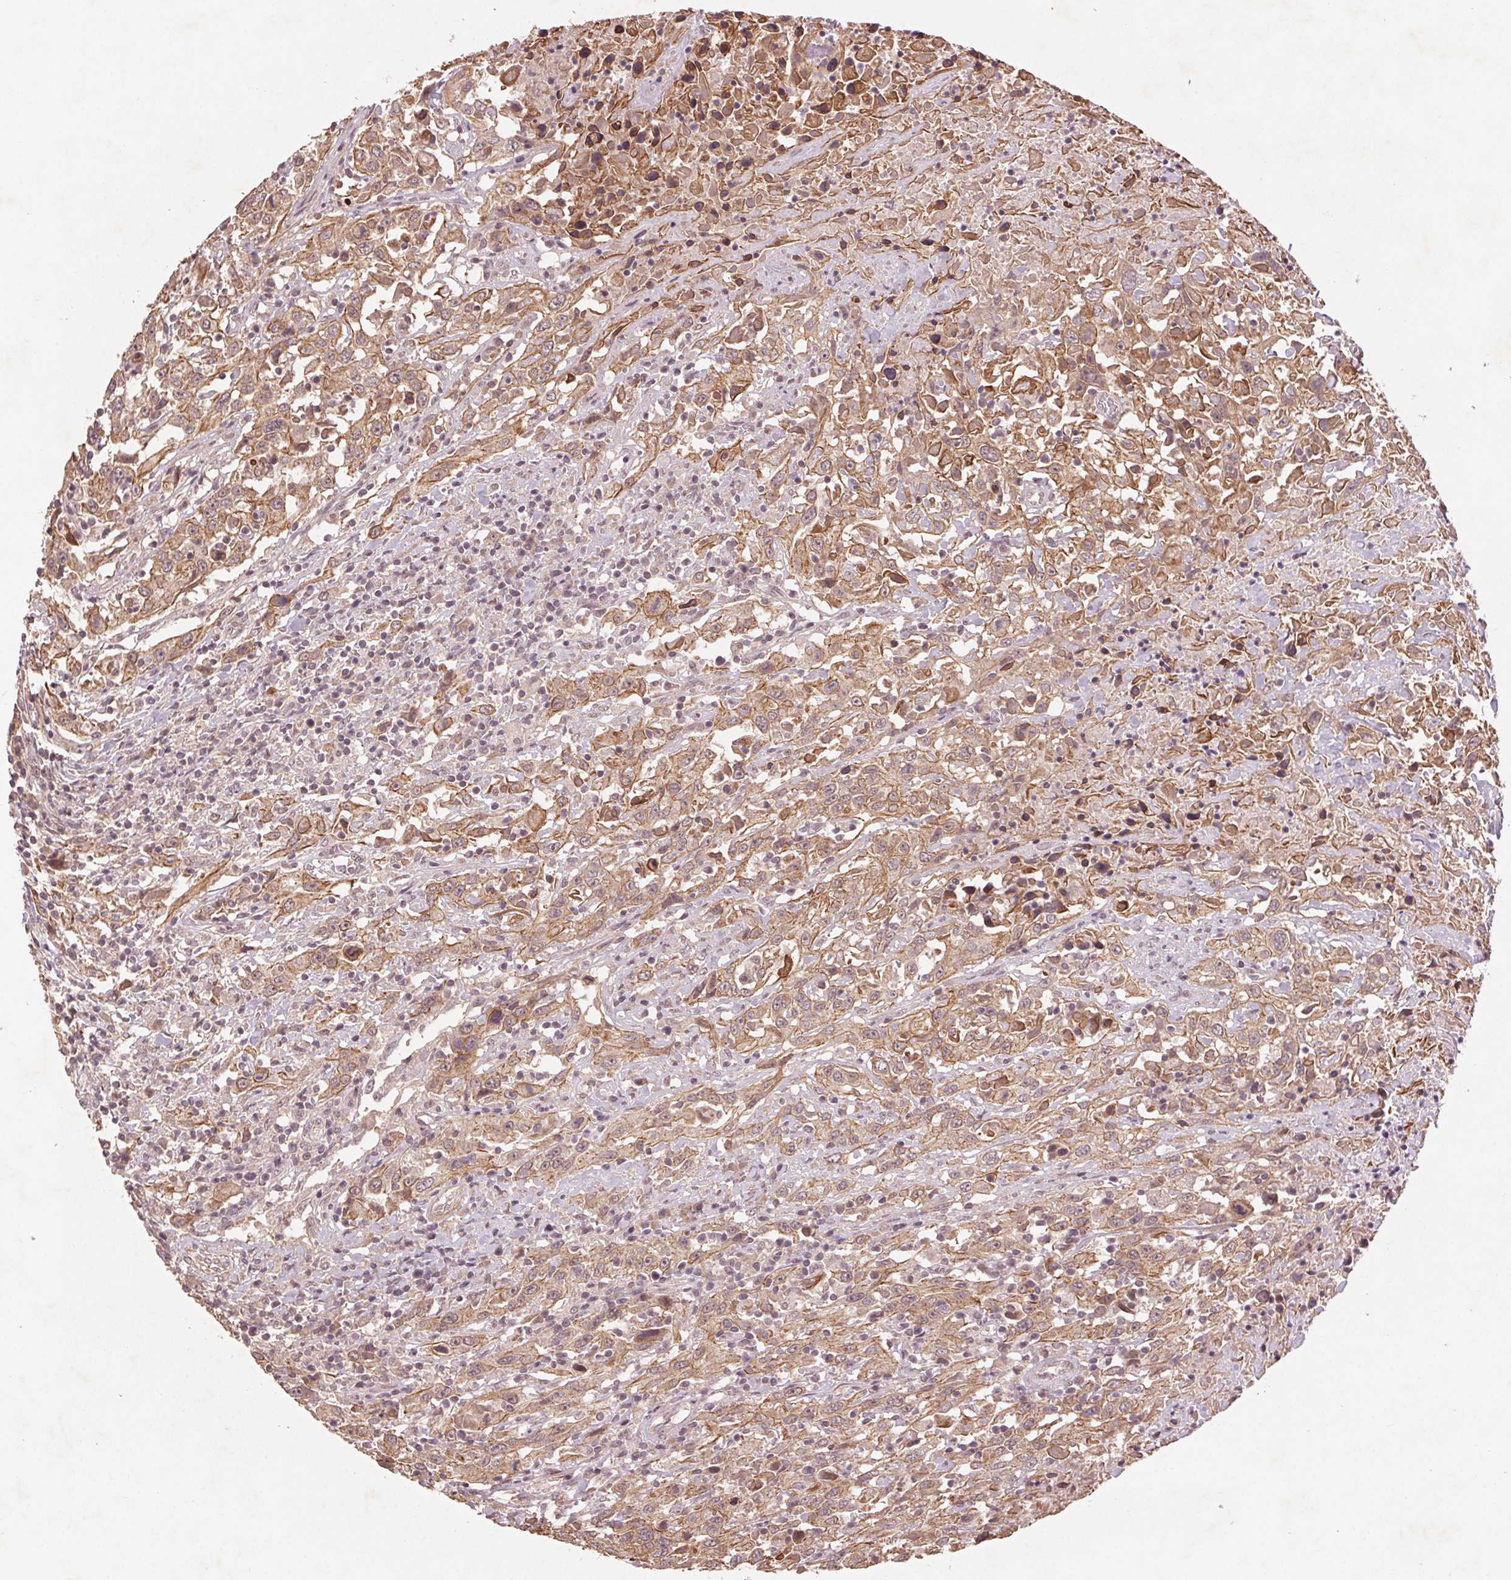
{"staining": {"intensity": "moderate", "quantity": ">75%", "location": "cytoplasmic/membranous"}, "tissue": "urothelial cancer", "cell_type": "Tumor cells", "image_type": "cancer", "snomed": [{"axis": "morphology", "description": "Urothelial carcinoma, High grade"}, {"axis": "topography", "description": "Urinary bladder"}], "caption": "The image displays staining of high-grade urothelial carcinoma, revealing moderate cytoplasmic/membranous protein staining (brown color) within tumor cells. (DAB = brown stain, brightfield microscopy at high magnification).", "gene": "SMLR1", "patient": {"sex": "male", "age": 61}}